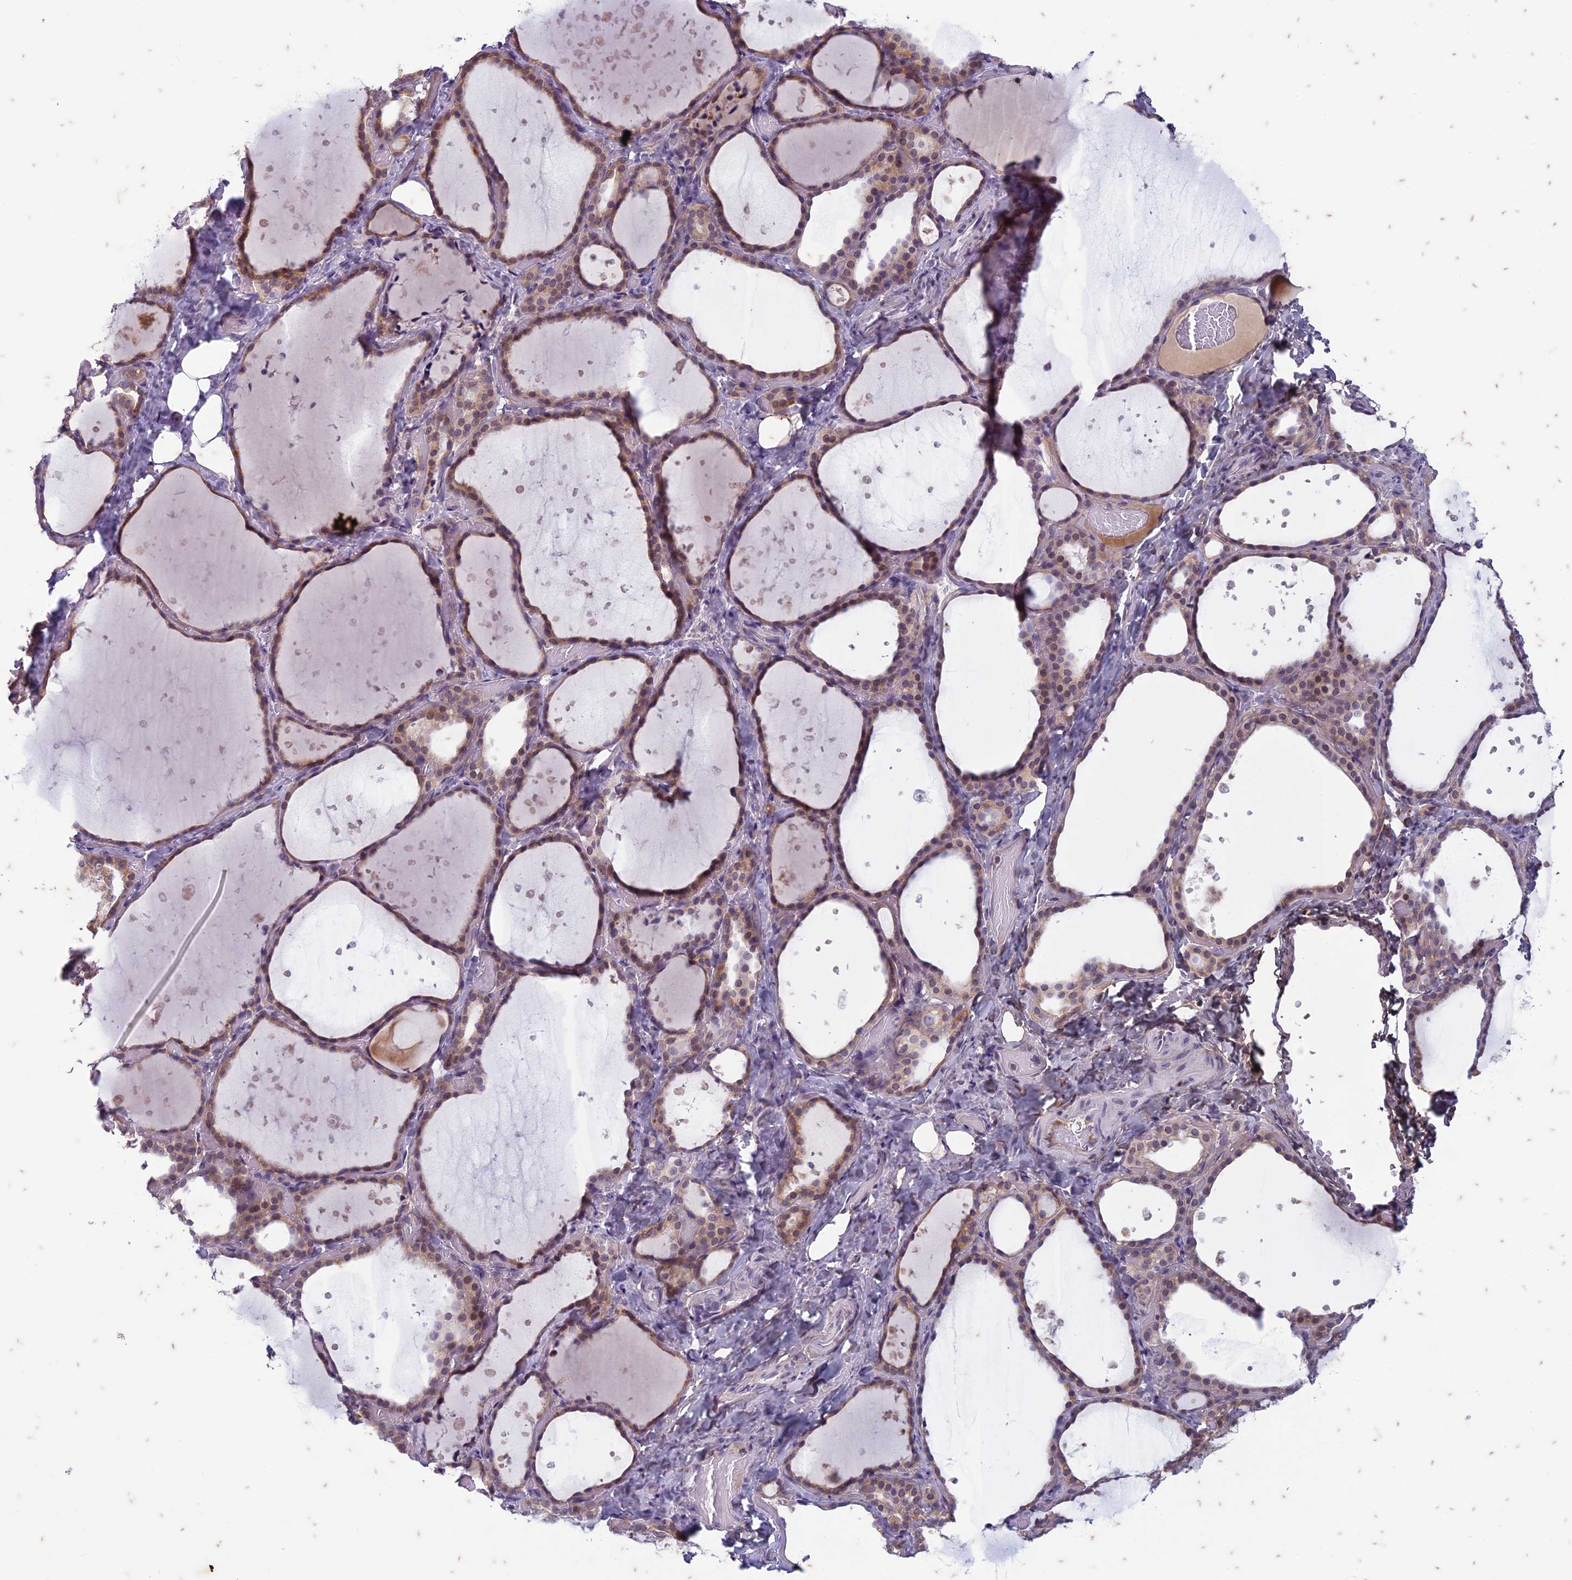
{"staining": {"intensity": "weak", "quantity": ">75%", "location": "cytoplasmic/membranous,nuclear"}, "tissue": "thyroid gland", "cell_type": "Glandular cells", "image_type": "normal", "snomed": [{"axis": "morphology", "description": "Normal tissue, NOS"}, {"axis": "topography", "description": "Thyroid gland"}], "caption": "Thyroid gland stained with DAB (3,3'-diaminobenzidine) immunohistochemistry reveals low levels of weak cytoplasmic/membranous,nuclear positivity in about >75% of glandular cells.", "gene": "PABPN1L", "patient": {"sex": "female", "age": 44}}